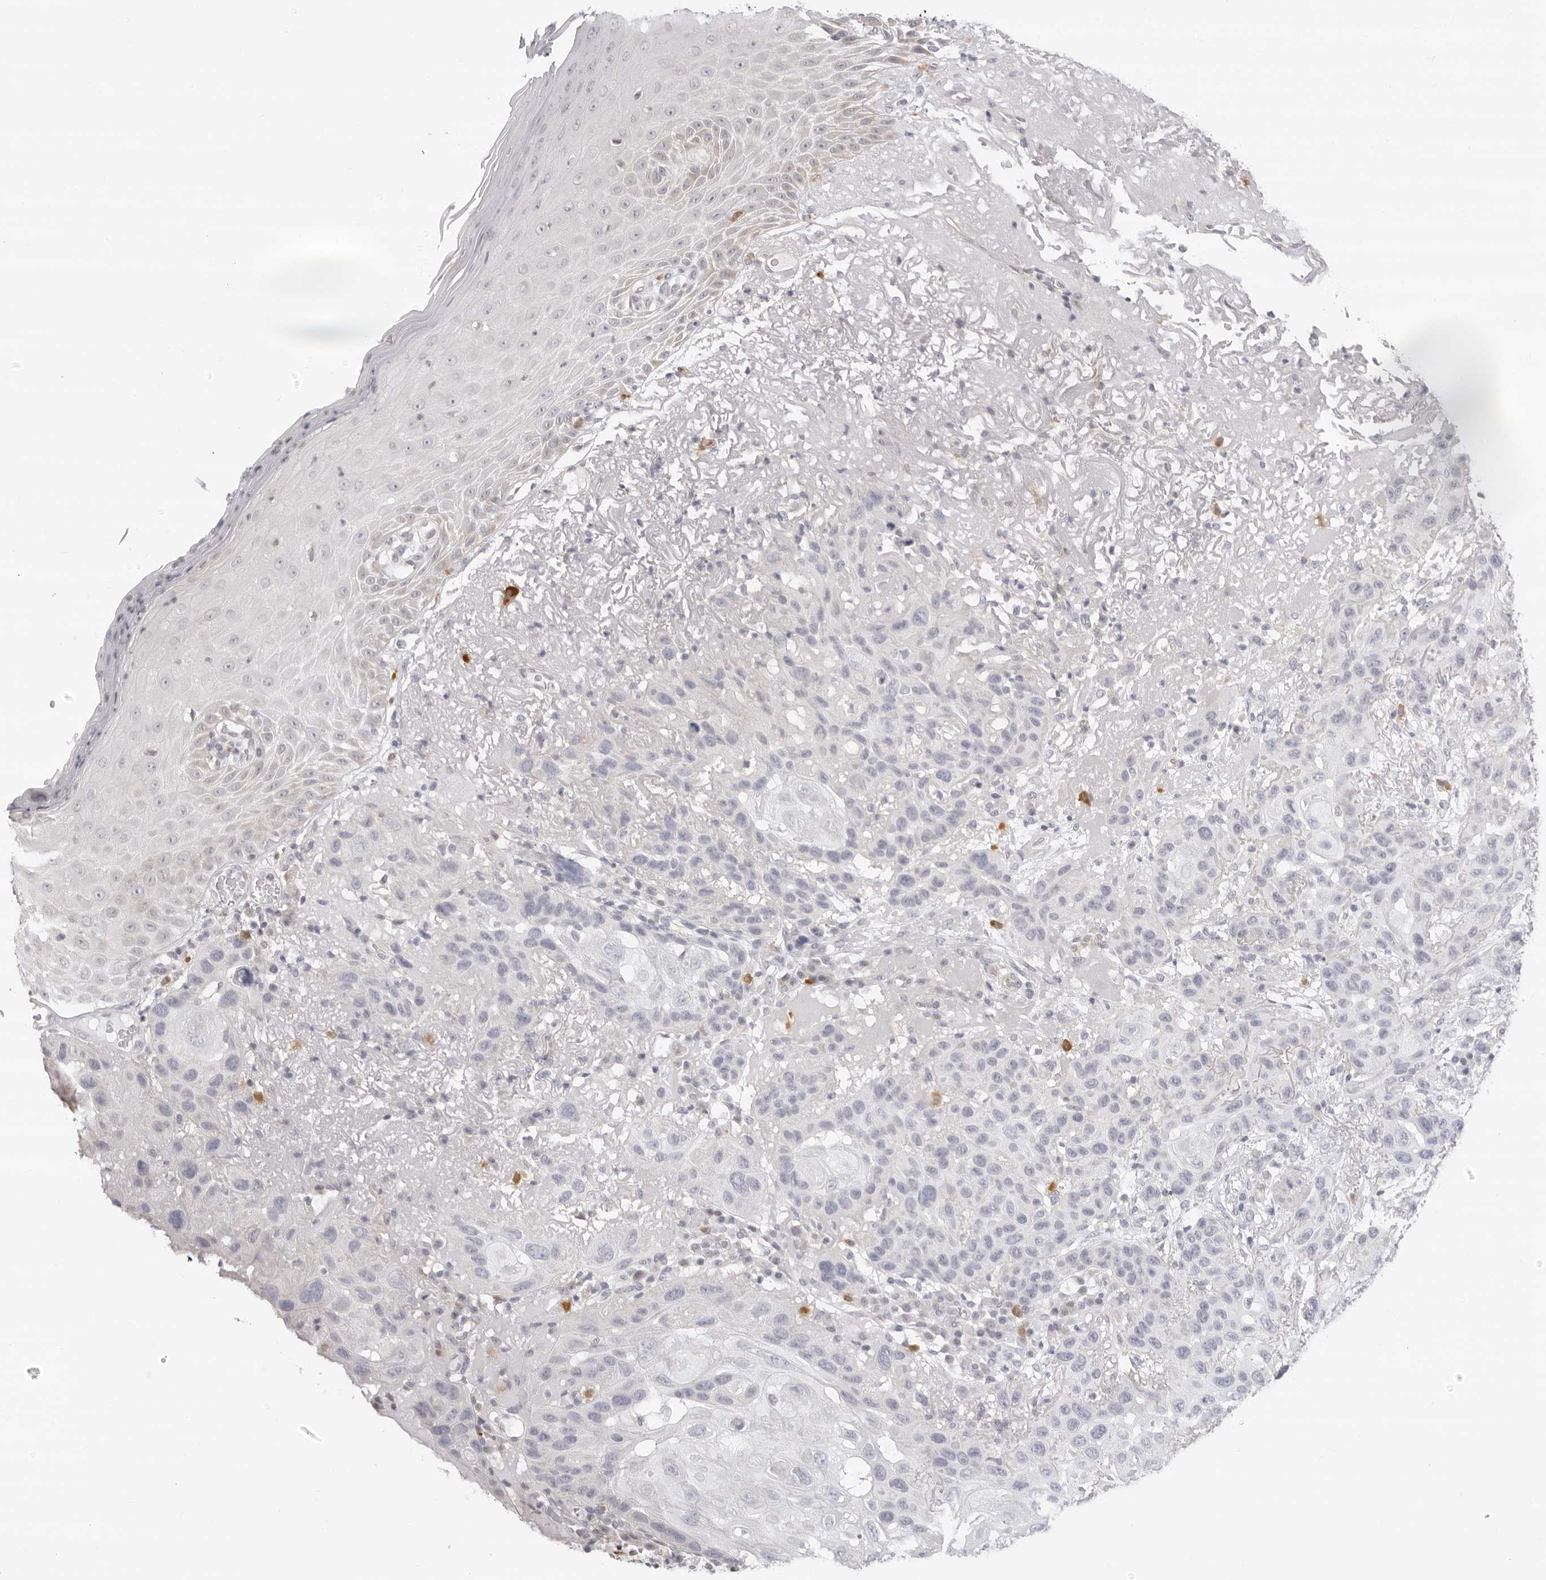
{"staining": {"intensity": "negative", "quantity": "none", "location": "none"}, "tissue": "skin cancer", "cell_type": "Tumor cells", "image_type": "cancer", "snomed": [{"axis": "morphology", "description": "Normal tissue, NOS"}, {"axis": "morphology", "description": "Squamous cell carcinoma, NOS"}, {"axis": "topography", "description": "Skin"}], "caption": "This is a image of immunohistochemistry staining of skin cancer, which shows no expression in tumor cells.", "gene": "FDPS", "patient": {"sex": "female", "age": 96}}